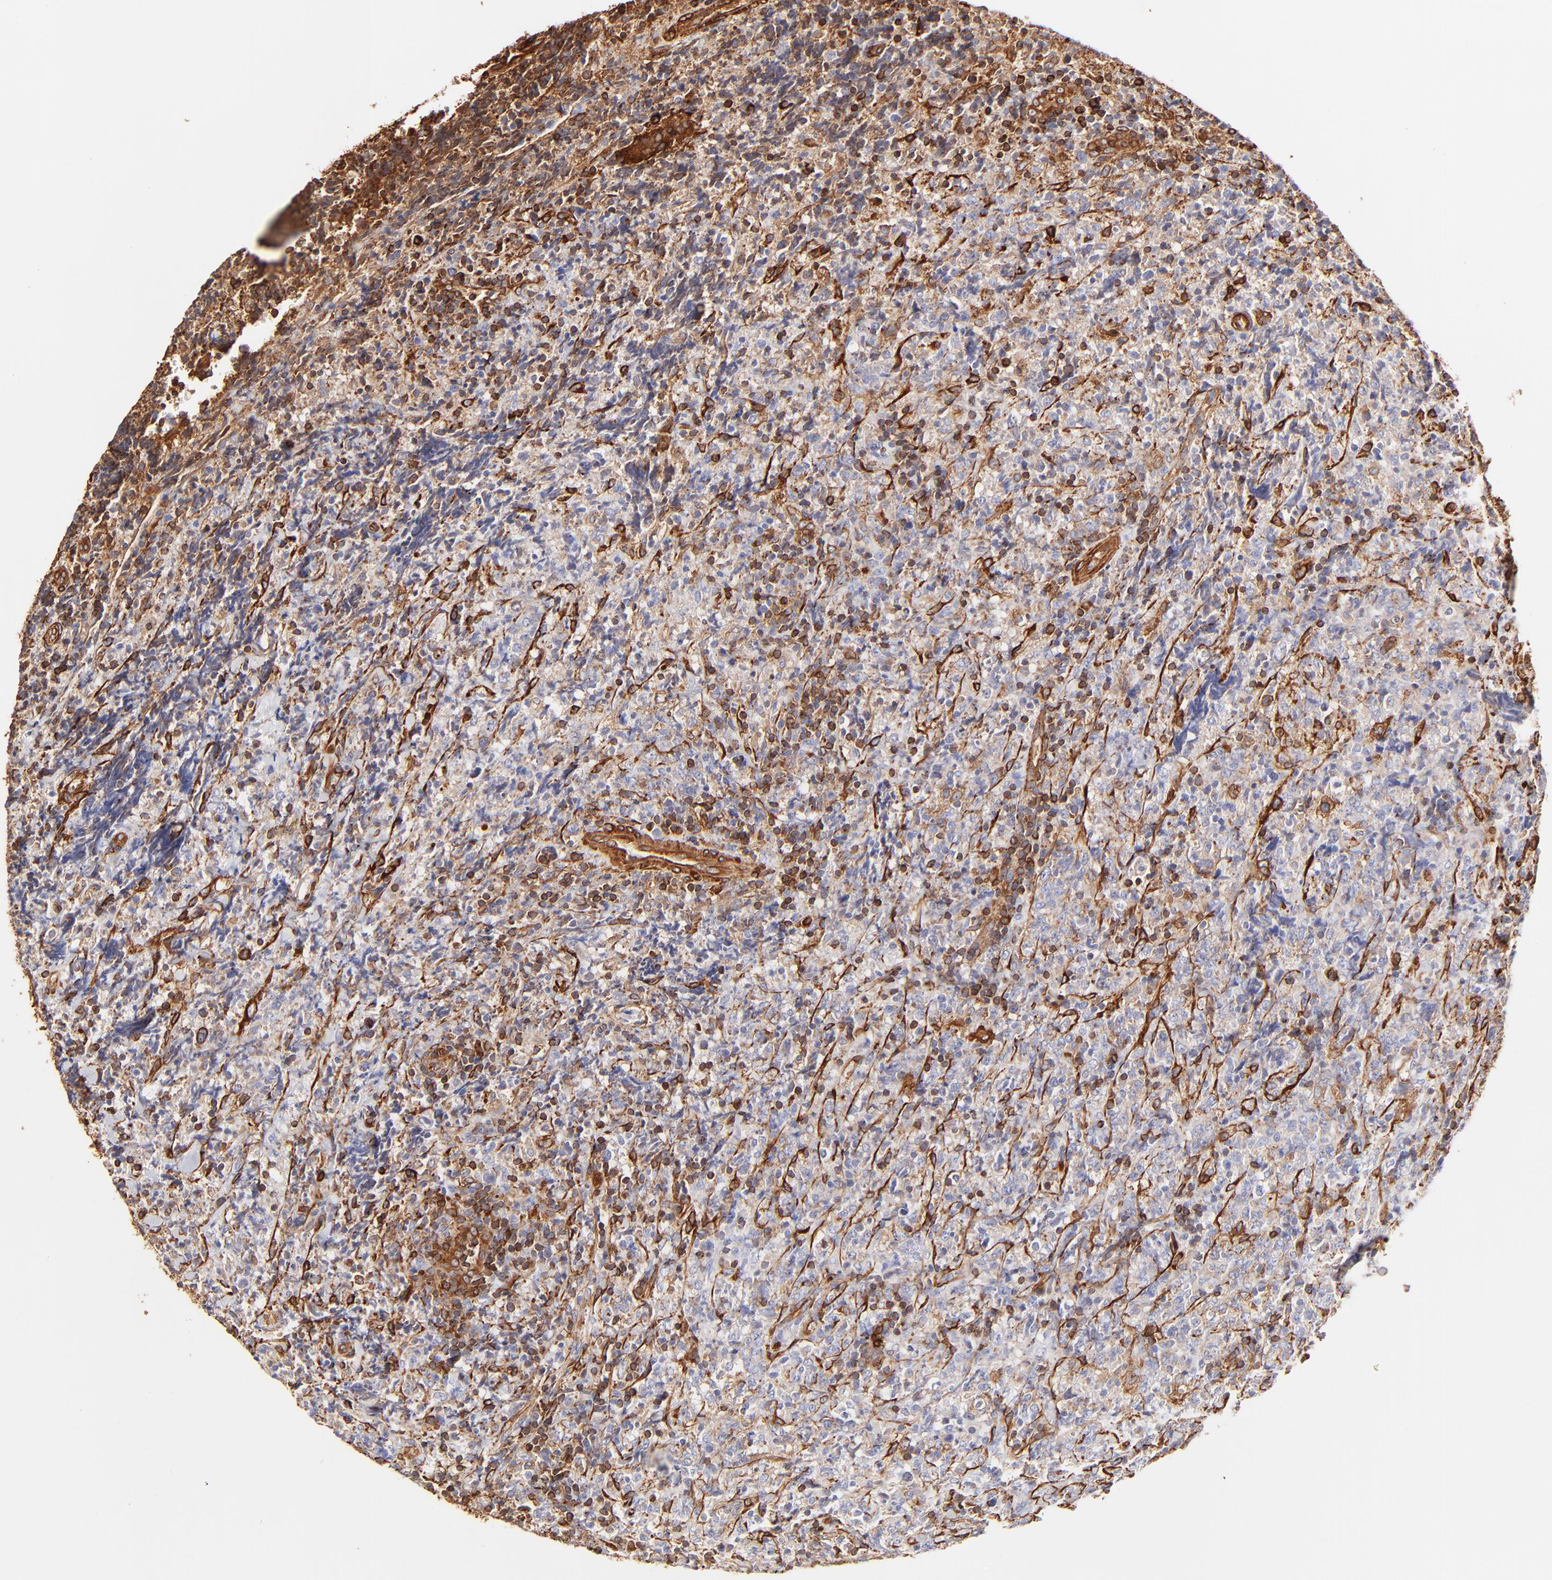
{"staining": {"intensity": "weak", "quantity": ">75%", "location": "cytoplasmic/membranous"}, "tissue": "lymphoma", "cell_type": "Tumor cells", "image_type": "cancer", "snomed": [{"axis": "morphology", "description": "Malignant lymphoma, non-Hodgkin's type, High grade"}, {"axis": "topography", "description": "Tonsil"}], "caption": "Protein expression analysis of human malignant lymphoma, non-Hodgkin's type (high-grade) reveals weak cytoplasmic/membranous positivity in approximately >75% of tumor cells.", "gene": "FLNA", "patient": {"sex": "female", "age": 36}}